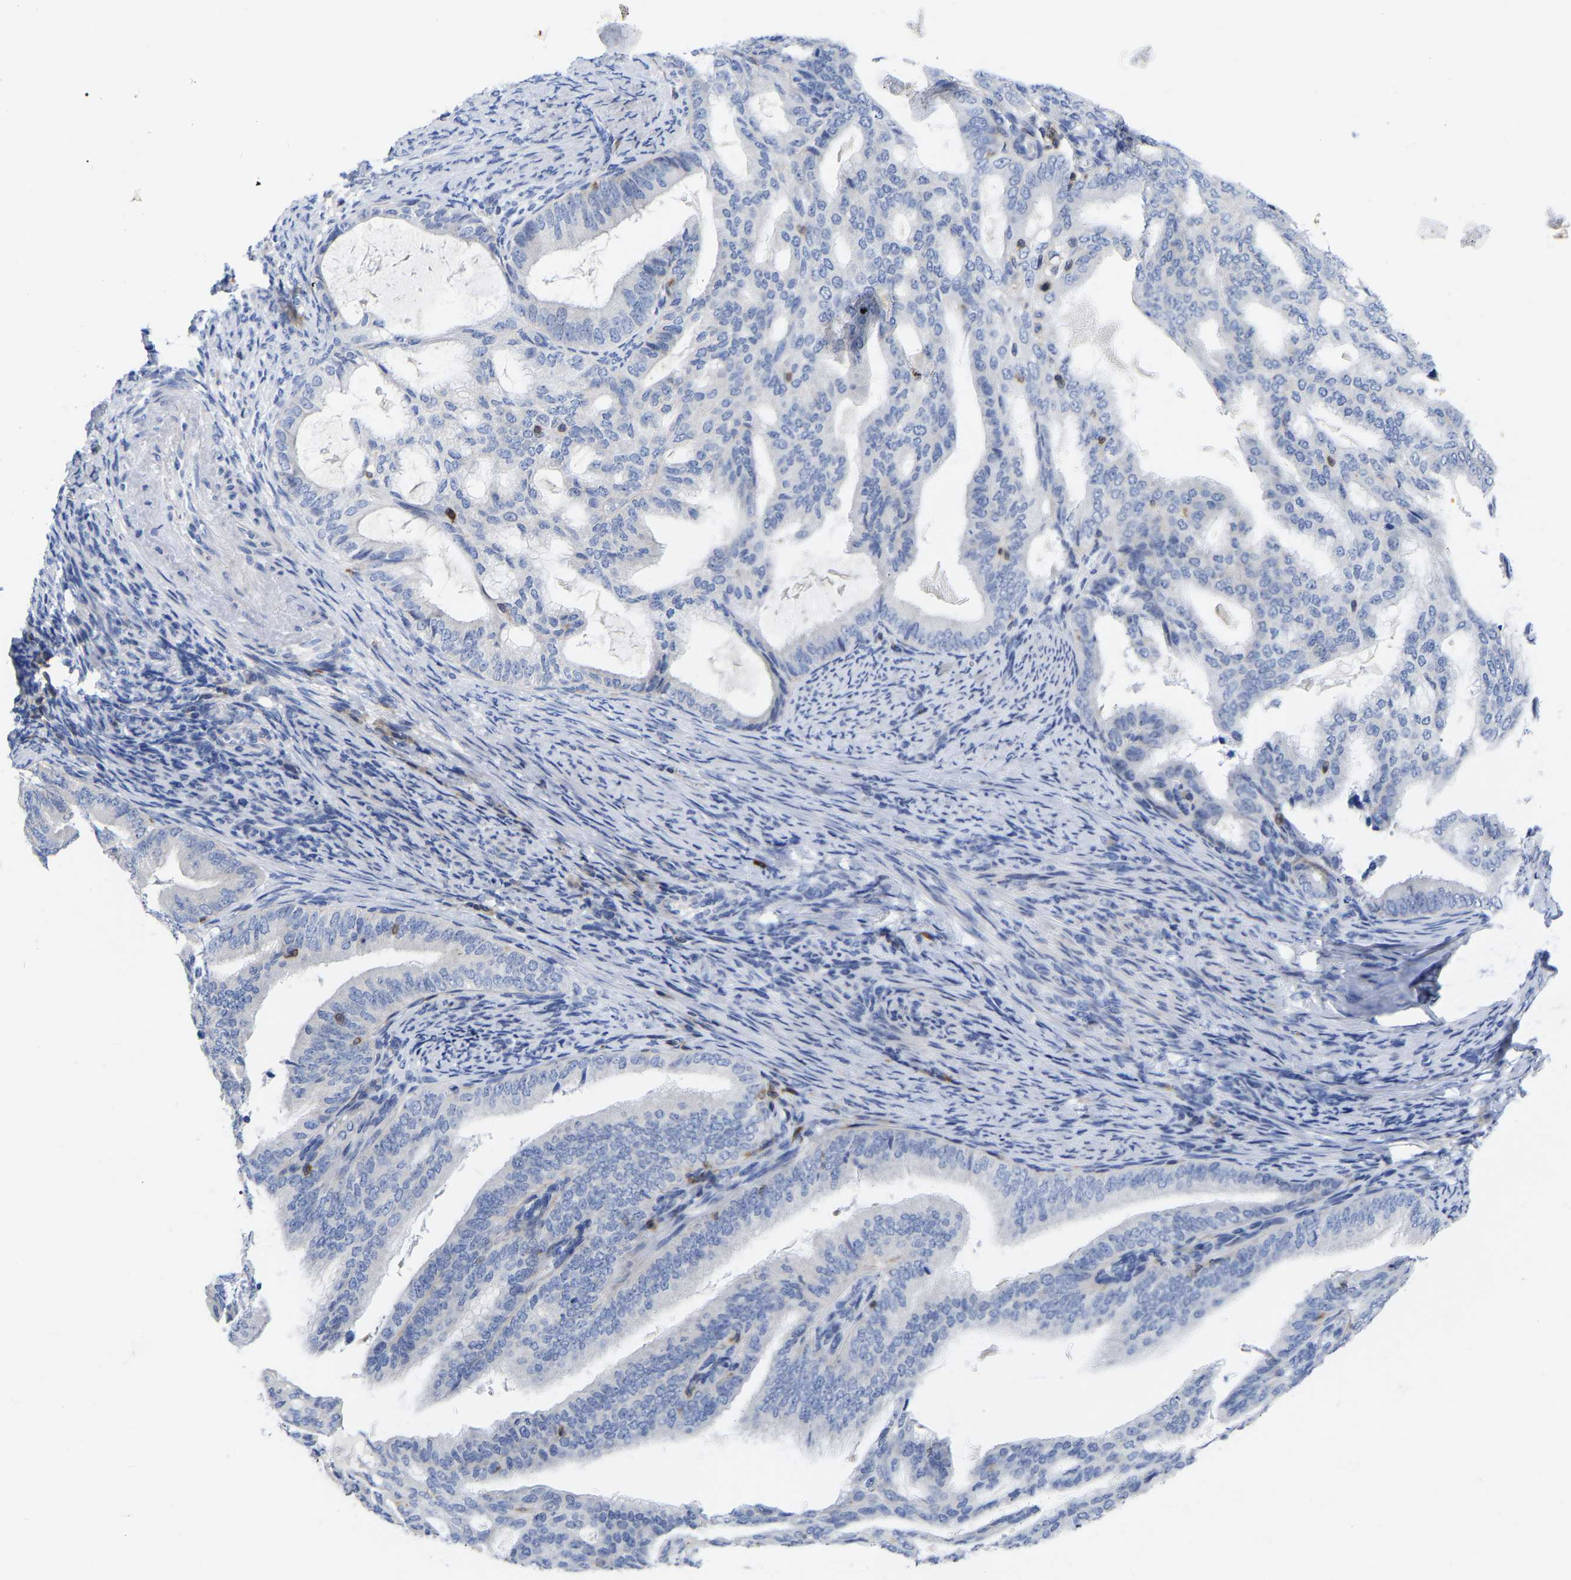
{"staining": {"intensity": "negative", "quantity": "none", "location": "none"}, "tissue": "endometrial cancer", "cell_type": "Tumor cells", "image_type": "cancer", "snomed": [{"axis": "morphology", "description": "Adenocarcinoma, NOS"}, {"axis": "topography", "description": "Endometrium"}], "caption": "Protein analysis of endometrial adenocarcinoma shows no significant staining in tumor cells.", "gene": "PTPN7", "patient": {"sex": "female", "age": 58}}